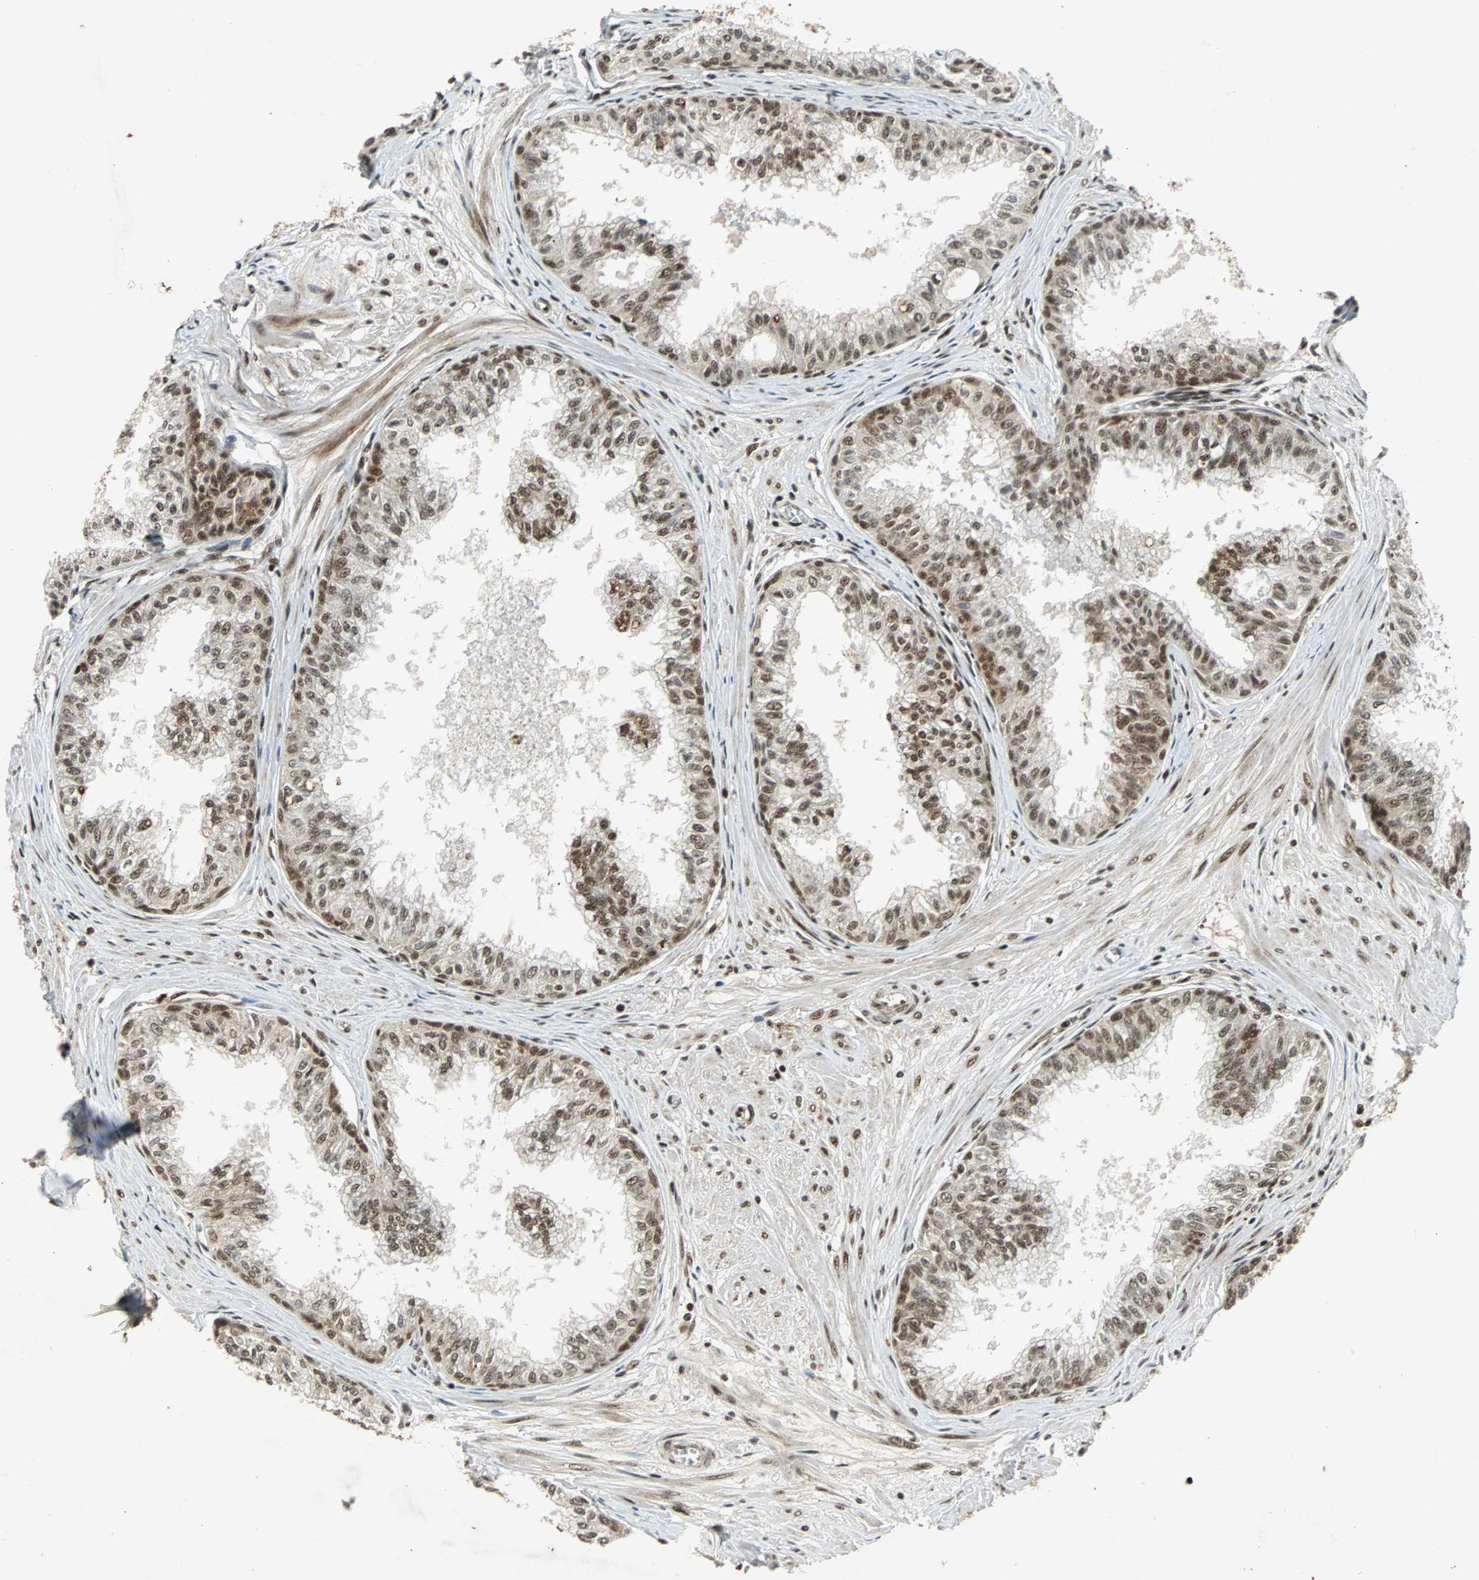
{"staining": {"intensity": "strong", "quantity": ">75%", "location": "nuclear"}, "tissue": "prostate", "cell_type": "Glandular cells", "image_type": "normal", "snomed": [{"axis": "morphology", "description": "Normal tissue, NOS"}, {"axis": "topography", "description": "Prostate"}, {"axis": "topography", "description": "Seminal veicle"}], "caption": "Prostate stained with immunohistochemistry (IHC) reveals strong nuclear staining in approximately >75% of glandular cells.", "gene": "TAF5", "patient": {"sex": "male", "age": 60}}